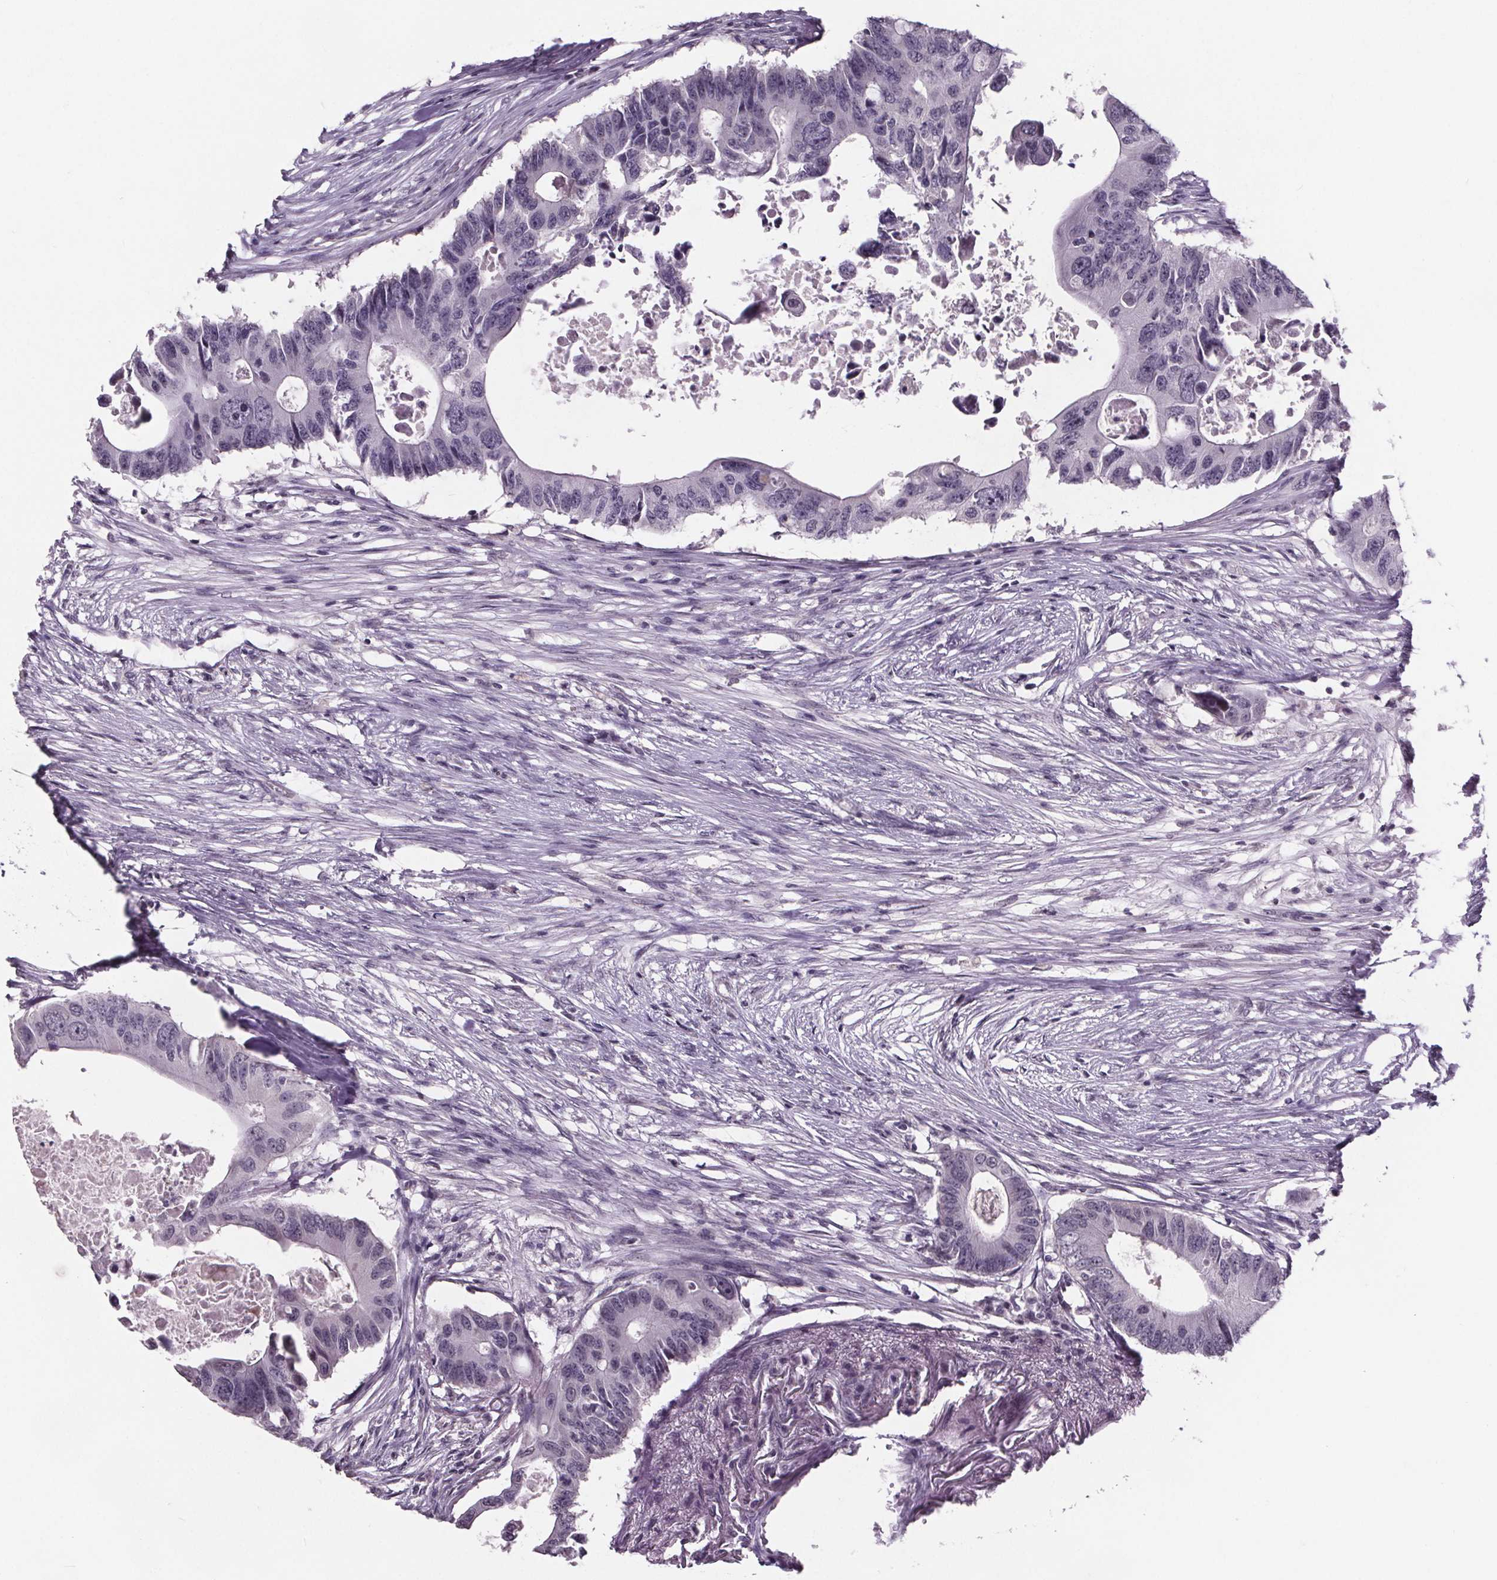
{"staining": {"intensity": "negative", "quantity": "none", "location": "none"}, "tissue": "colorectal cancer", "cell_type": "Tumor cells", "image_type": "cancer", "snomed": [{"axis": "morphology", "description": "Adenocarcinoma, NOS"}, {"axis": "topography", "description": "Colon"}], "caption": "This image is of colorectal cancer (adenocarcinoma) stained with immunohistochemistry to label a protein in brown with the nuclei are counter-stained blue. There is no positivity in tumor cells.", "gene": "NKX6-1", "patient": {"sex": "male", "age": 71}}